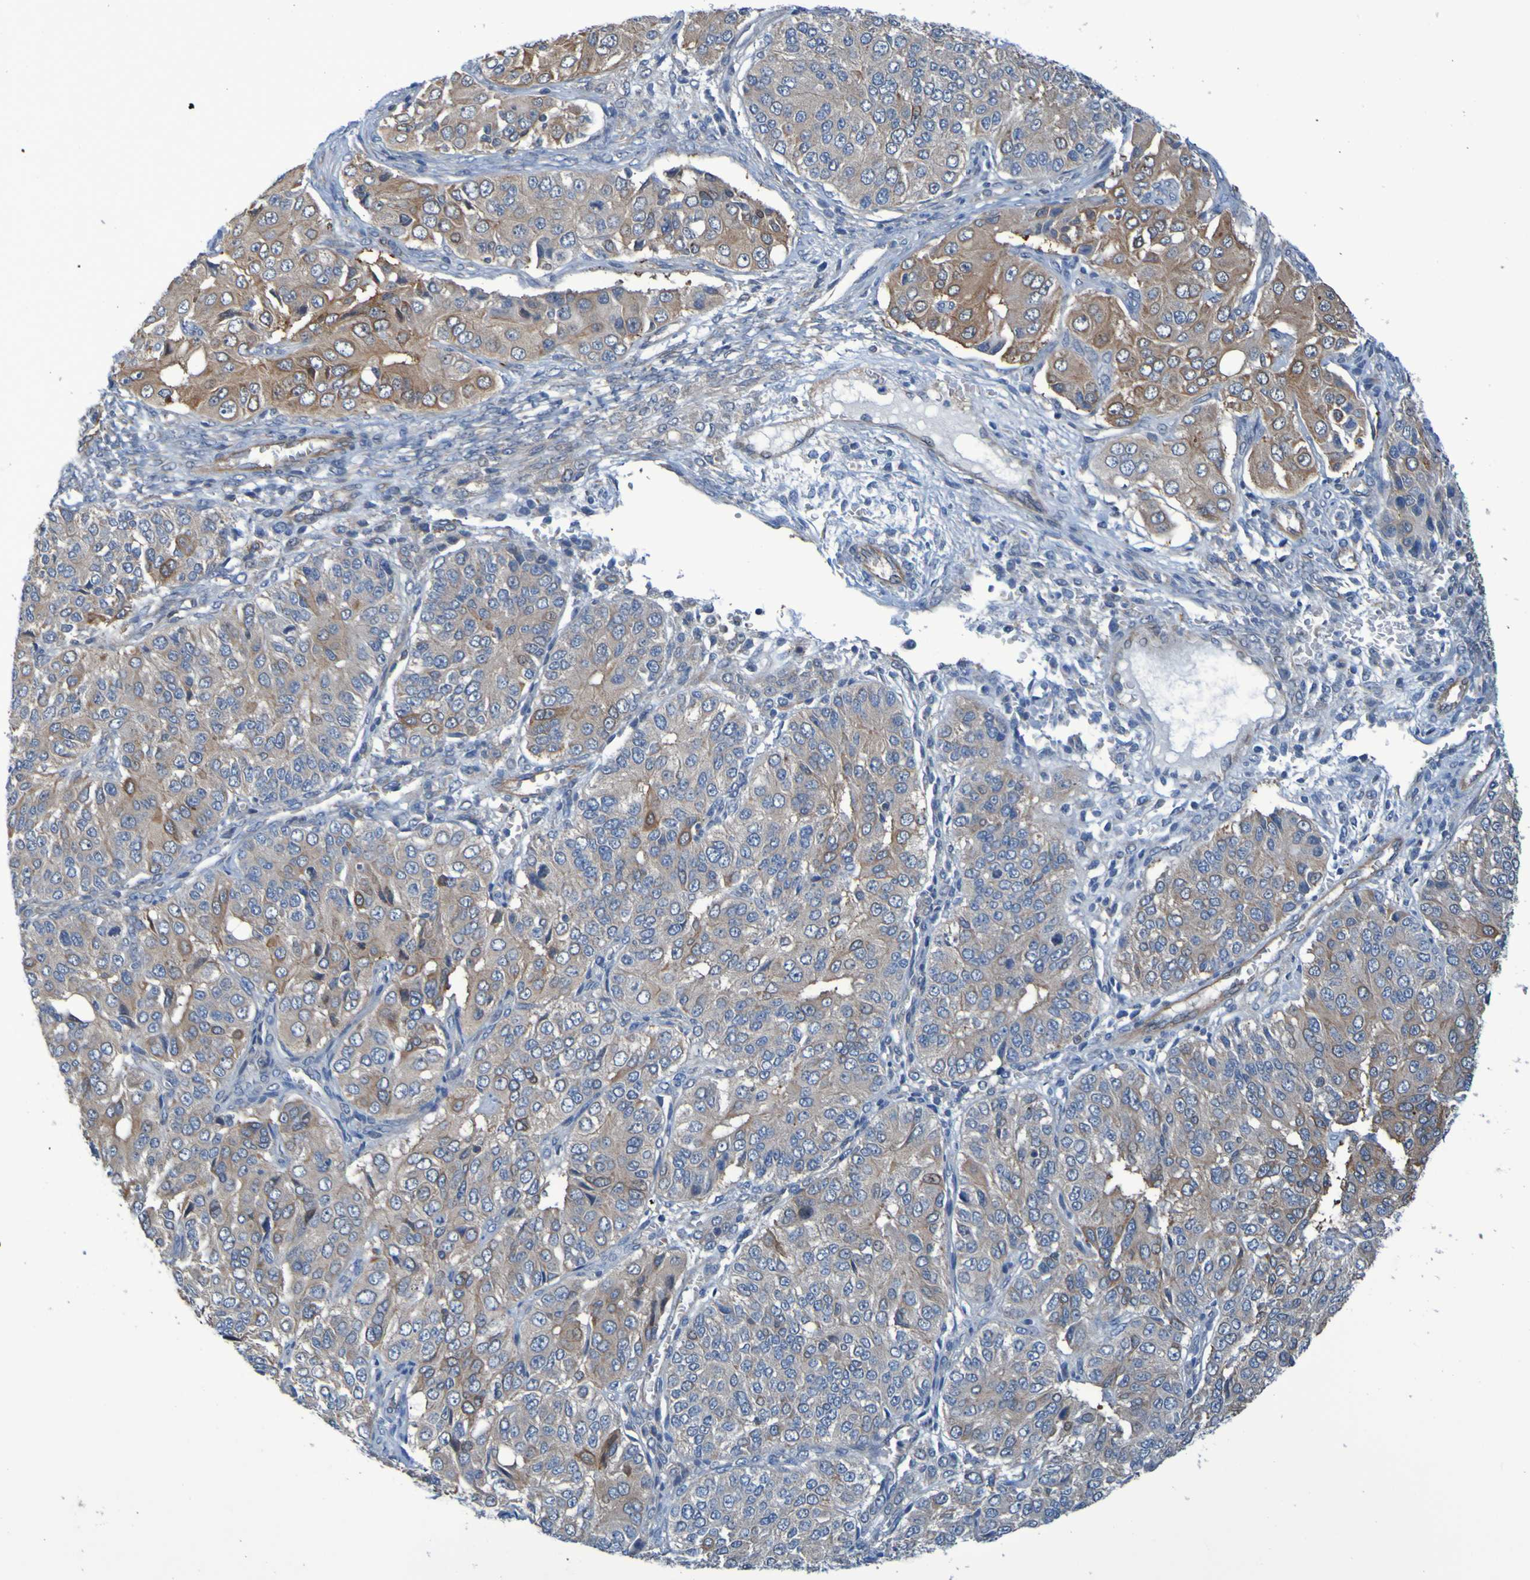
{"staining": {"intensity": "moderate", "quantity": ">75%", "location": "cytoplasmic/membranous"}, "tissue": "ovarian cancer", "cell_type": "Tumor cells", "image_type": "cancer", "snomed": [{"axis": "morphology", "description": "Carcinoma, endometroid"}, {"axis": "topography", "description": "Ovary"}], "caption": "IHC histopathology image of neoplastic tissue: human ovarian cancer stained using immunohistochemistry (IHC) exhibits medium levels of moderate protein expression localized specifically in the cytoplasmic/membranous of tumor cells, appearing as a cytoplasmic/membranous brown color.", "gene": "NPRL3", "patient": {"sex": "female", "age": 51}}